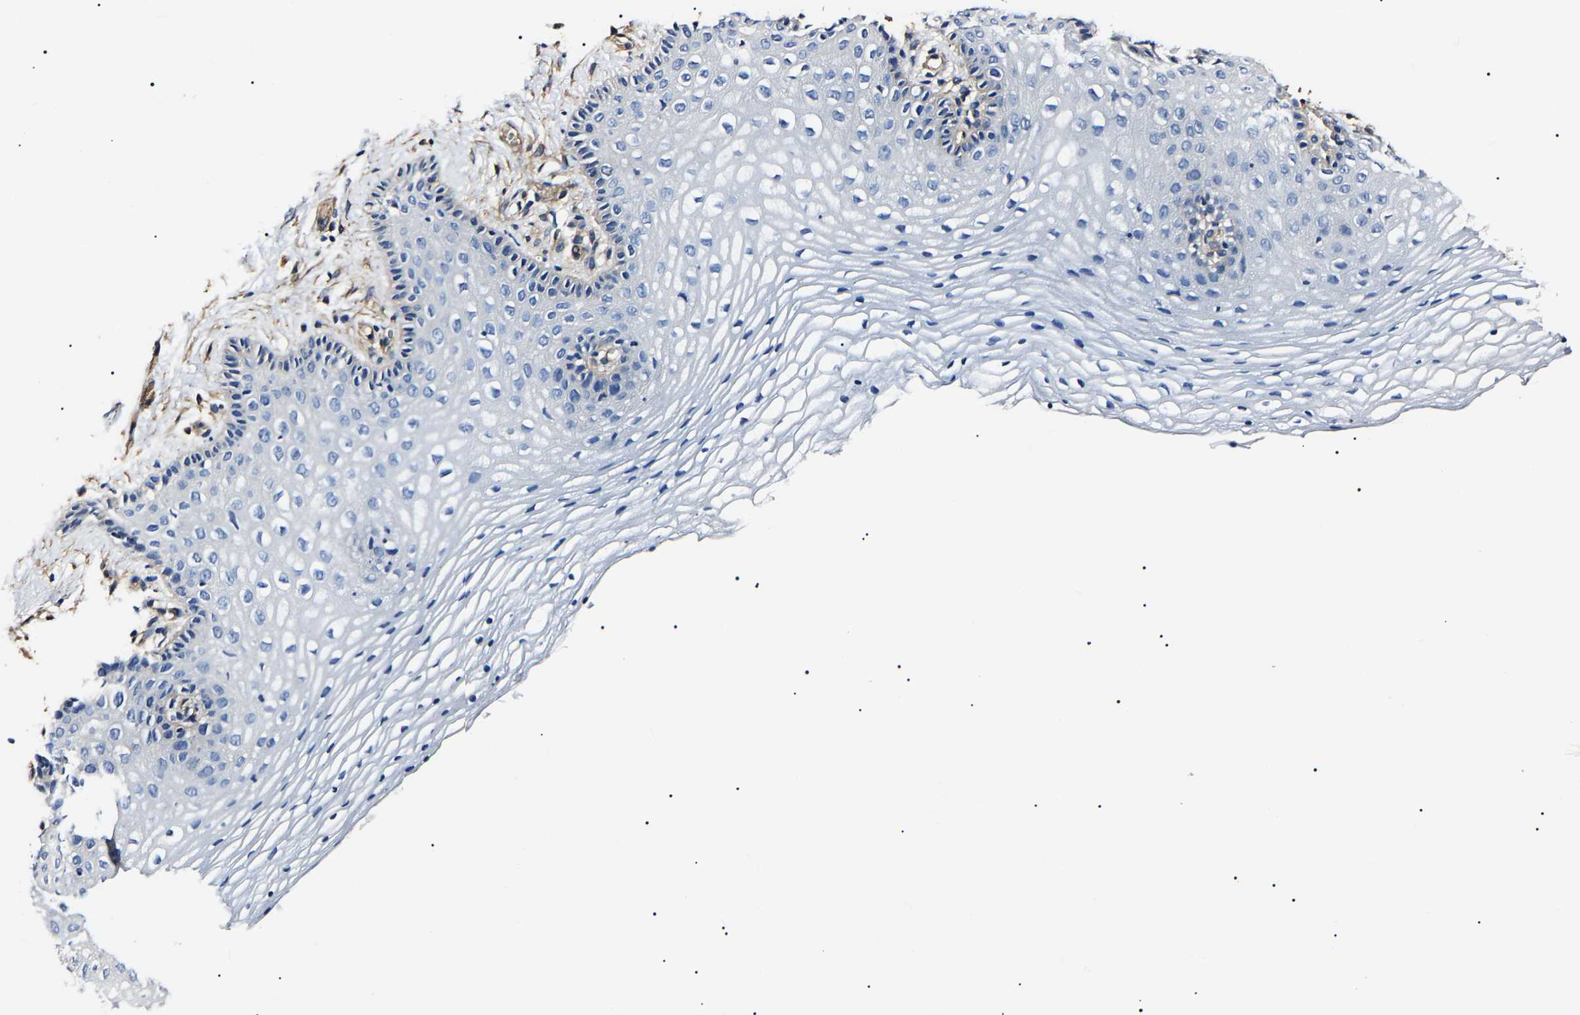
{"staining": {"intensity": "negative", "quantity": "none", "location": "none"}, "tissue": "vagina", "cell_type": "Squamous epithelial cells", "image_type": "normal", "snomed": [{"axis": "morphology", "description": "Normal tissue, NOS"}, {"axis": "topography", "description": "Vagina"}], "caption": "IHC photomicrograph of normal vagina stained for a protein (brown), which displays no staining in squamous epithelial cells.", "gene": "KLHL42", "patient": {"sex": "female", "age": 32}}